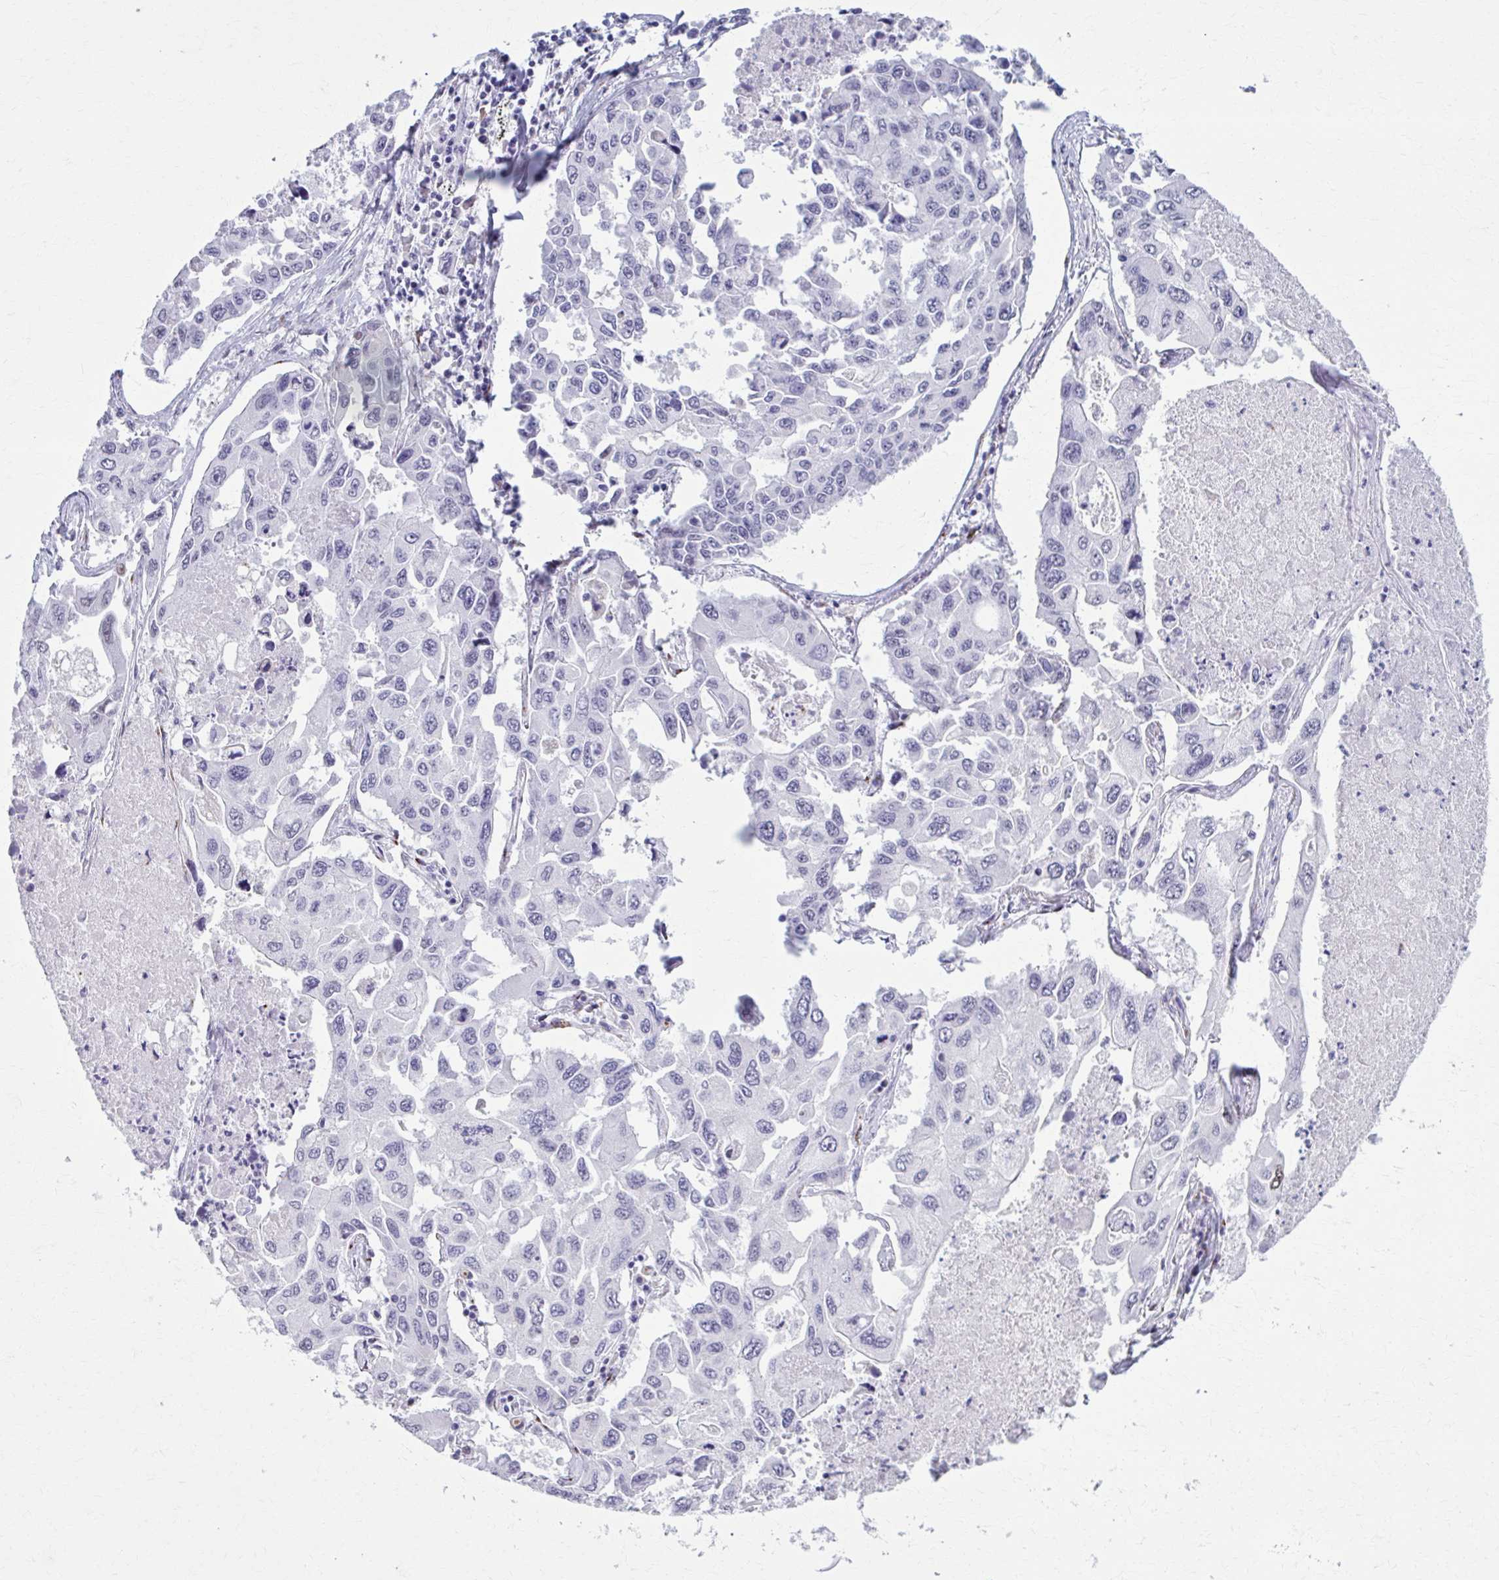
{"staining": {"intensity": "negative", "quantity": "none", "location": "none"}, "tissue": "lung cancer", "cell_type": "Tumor cells", "image_type": "cancer", "snomed": [{"axis": "morphology", "description": "Adenocarcinoma, NOS"}, {"axis": "topography", "description": "Lung"}], "caption": "There is no significant positivity in tumor cells of lung cancer.", "gene": "ZNF682", "patient": {"sex": "male", "age": 64}}